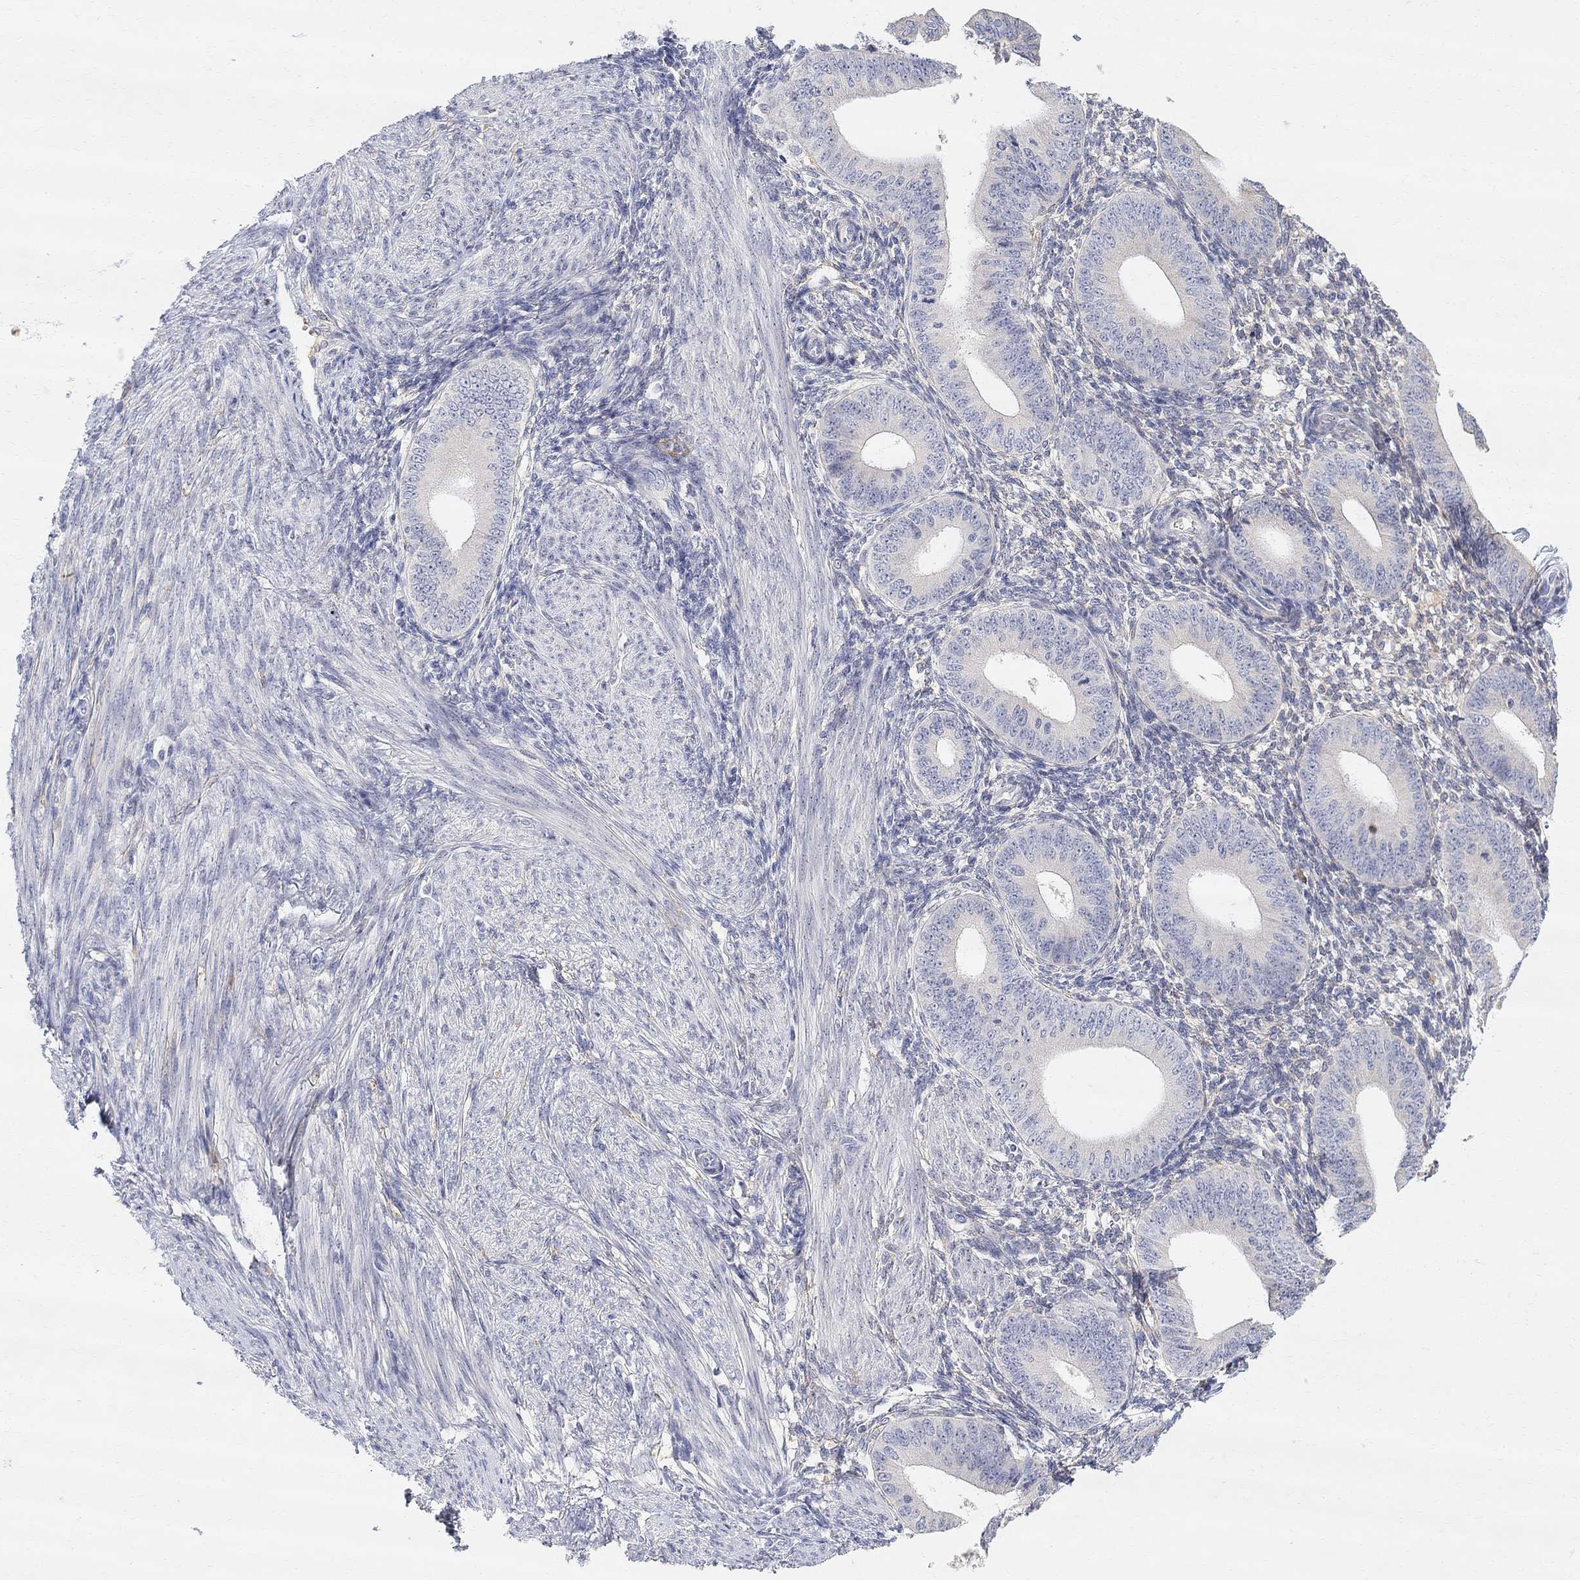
{"staining": {"intensity": "negative", "quantity": "none", "location": "none"}, "tissue": "endometrium", "cell_type": "Cells in endometrial stroma", "image_type": "normal", "snomed": [{"axis": "morphology", "description": "Normal tissue, NOS"}, {"axis": "topography", "description": "Endometrium"}], "caption": "DAB immunohistochemical staining of benign human endometrium exhibits no significant positivity in cells in endometrial stroma. The staining was performed using DAB (3,3'-diaminobenzidine) to visualize the protein expression in brown, while the nuclei were stained in blue with hematoxylin (Magnification: 20x).", "gene": "FNDC5", "patient": {"sex": "female", "age": 39}}